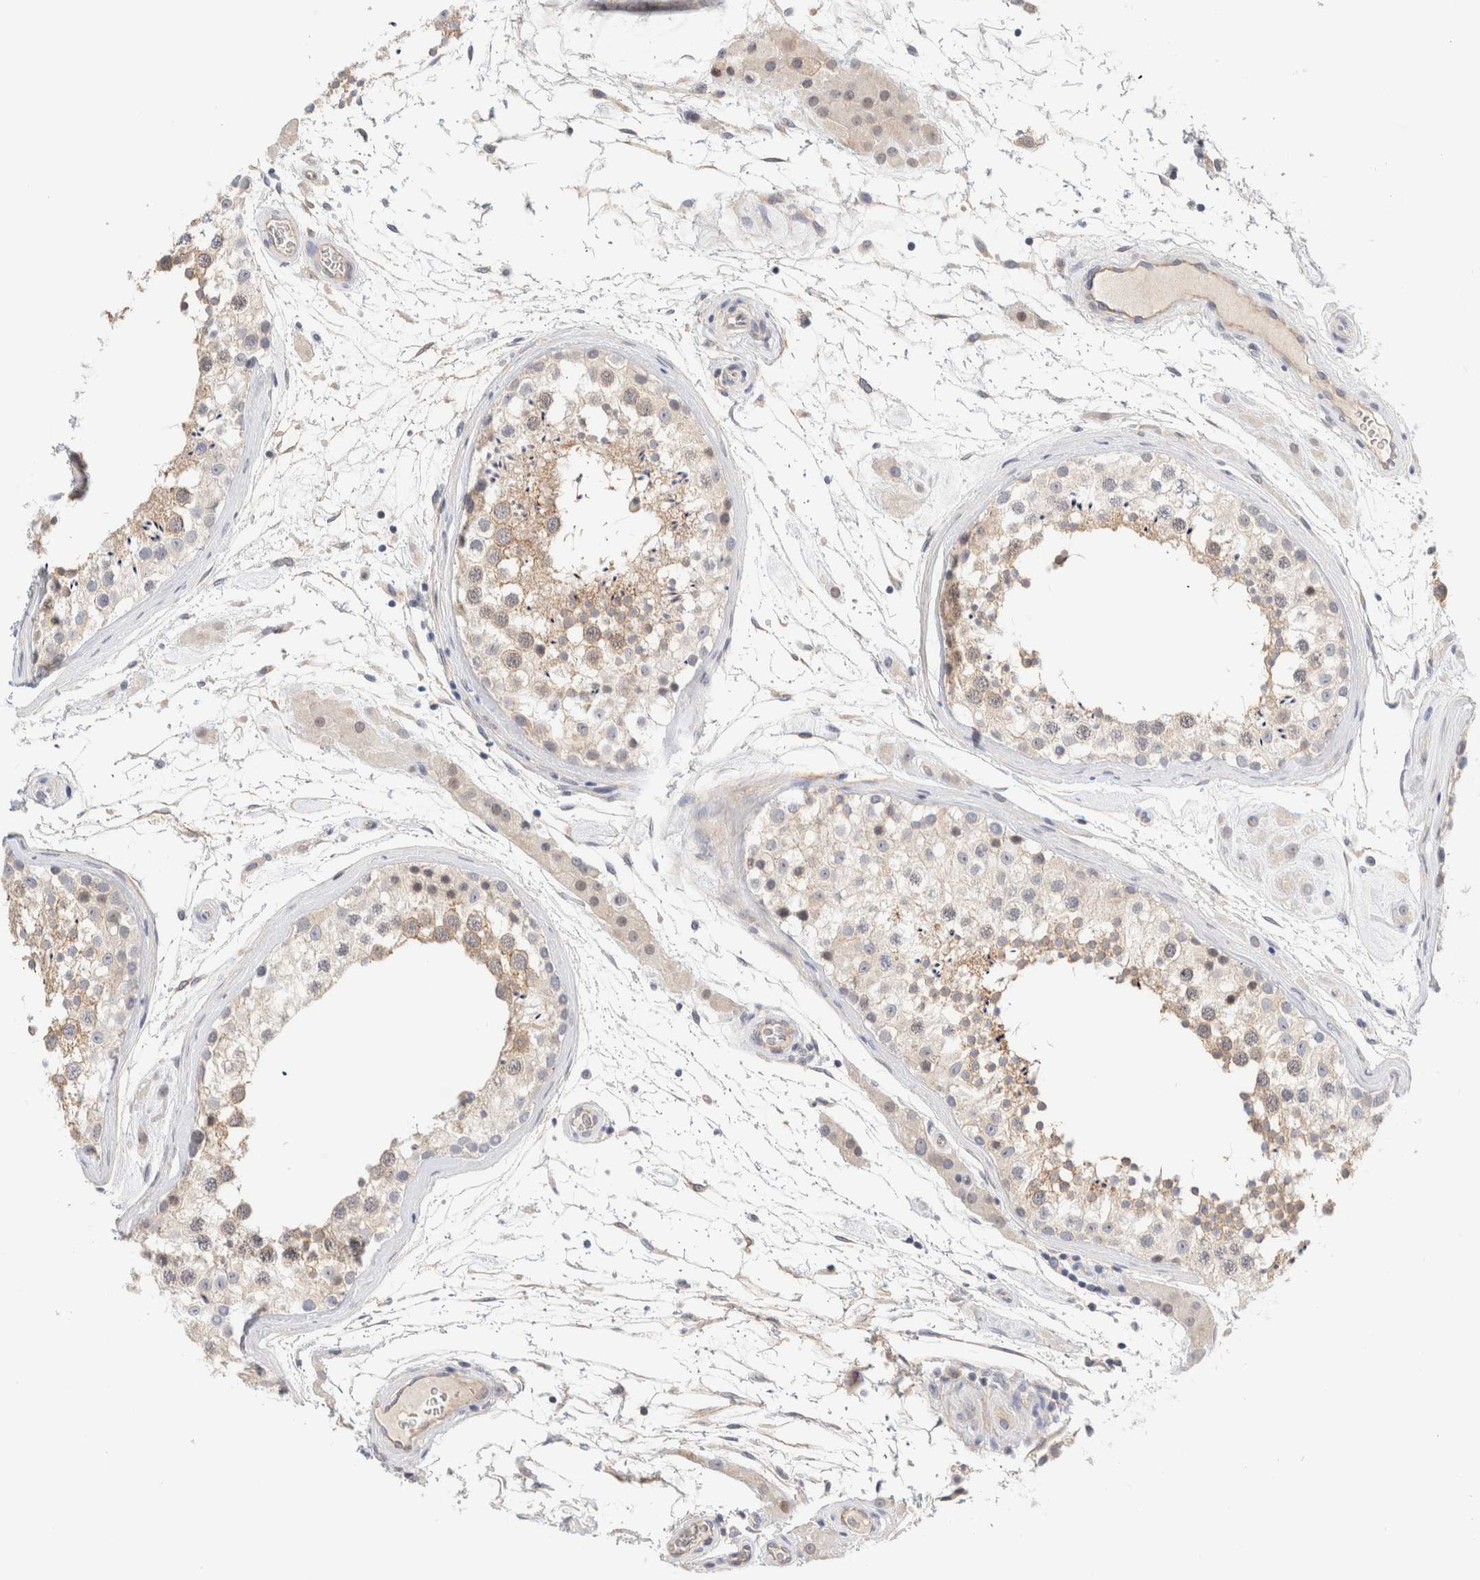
{"staining": {"intensity": "moderate", "quantity": "<25%", "location": "cytoplasmic/membranous,nuclear"}, "tissue": "testis", "cell_type": "Cells in seminiferous ducts", "image_type": "normal", "snomed": [{"axis": "morphology", "description": "Normal tissue, NOS"}, {"axis": "topography", "description": "Testis"}], "caption": "High-power microscopy captured an immunohistochemistry image of benign testis, revealing moderate cytoplasmic/membranous,nuclear positivity in approximately <25% of cells in seminiferous ducts.", "gene": "SPRTN", "patient": {"sex": "male", "age": 46}}